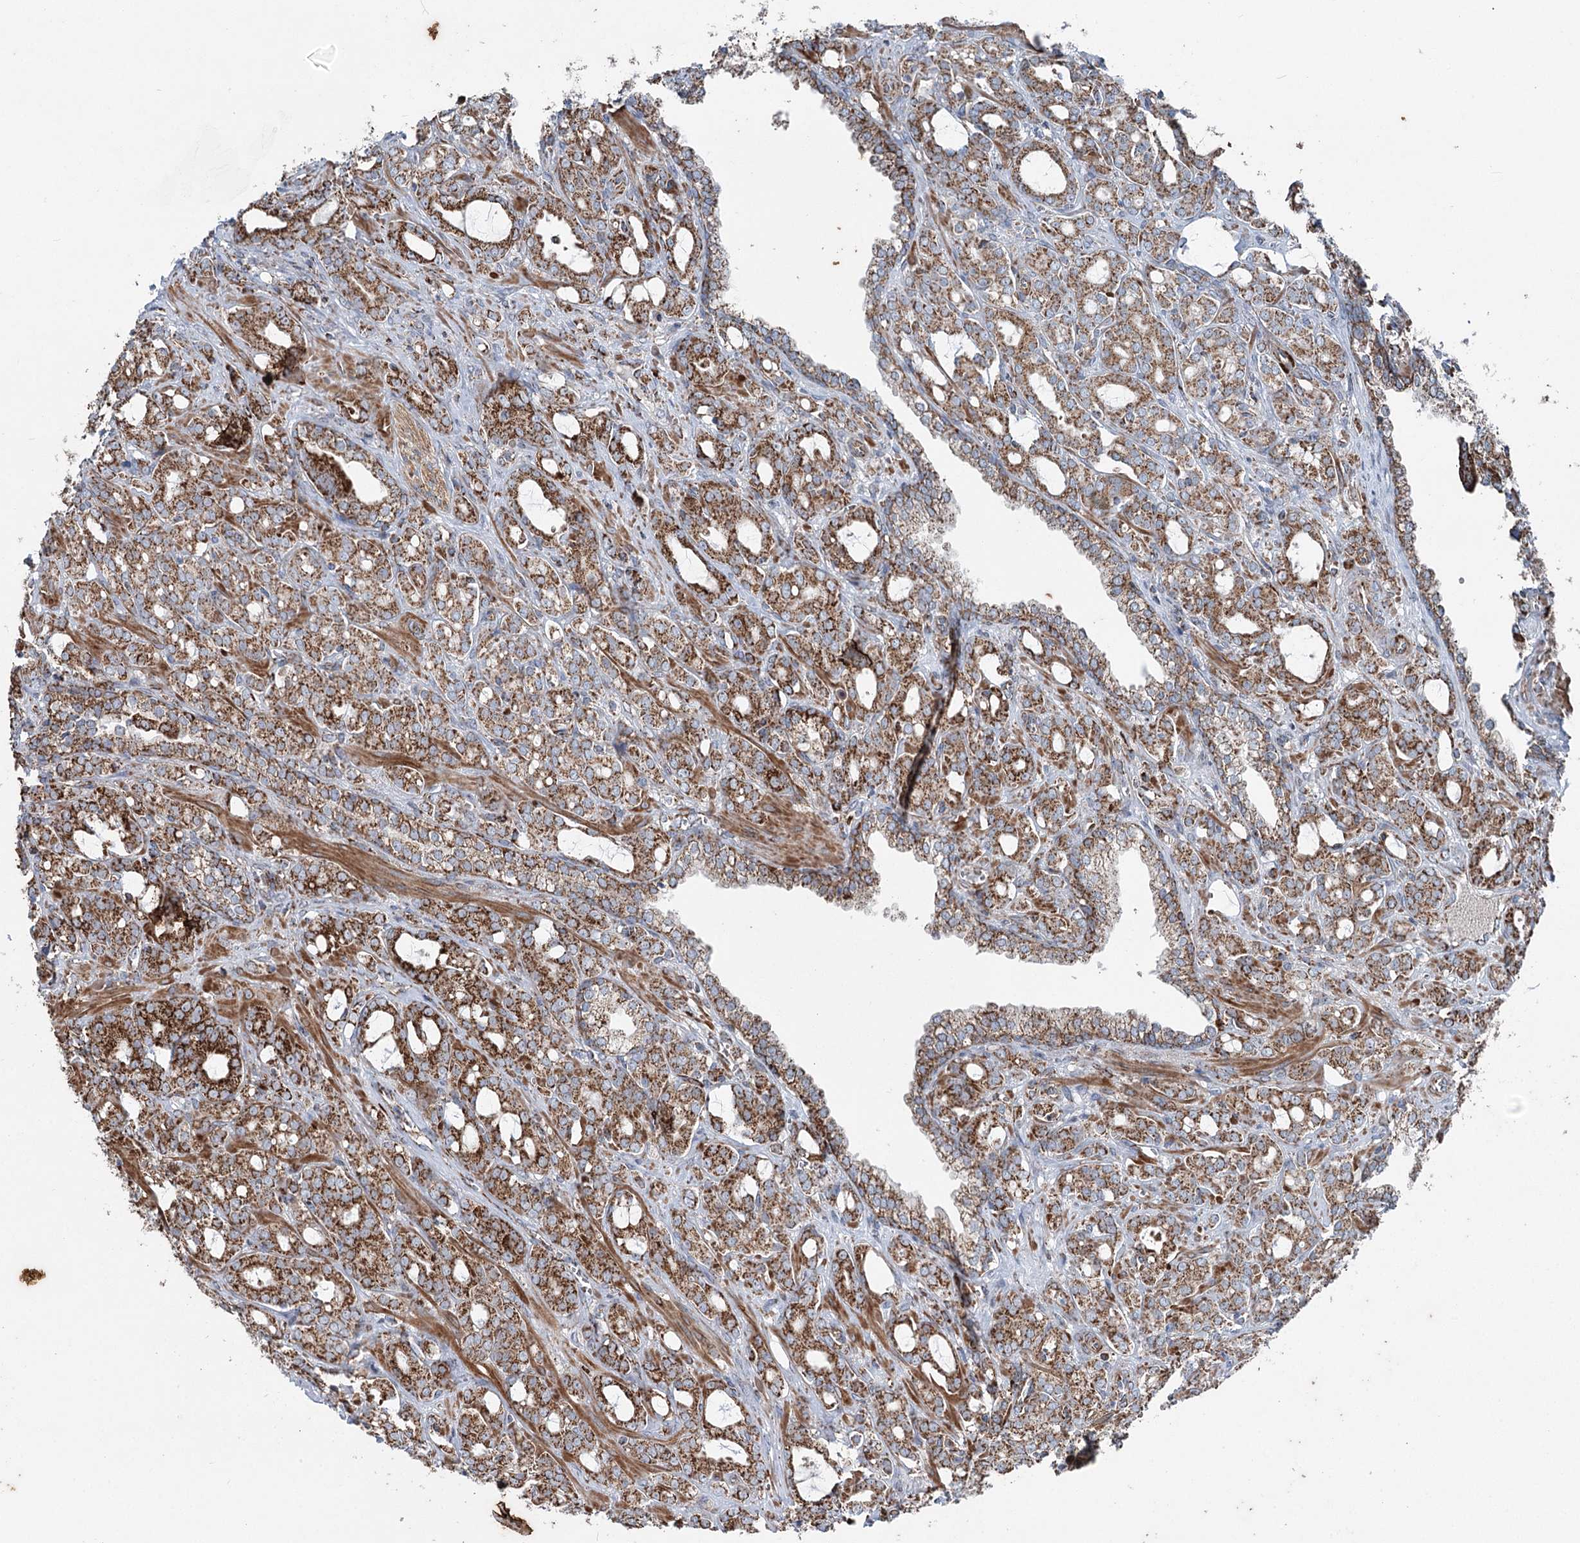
{"staining": {"intensity": "strong", "quantity": ">75%", "location": "cytoplasmic/membranous"}, "tissue": "prostate cancer", "cell_type": "Tumor cells", "image_type": "cancer", "snomed": [{"axis": "morphology", "description": "Adenocarcinoma, High grade"}, {"axis": "topography", "description": "Prostate"}], "caption": "Tumor cells show high levels of strong cytoplasmic/membranous expression in approximately >75% of cells in human high-grade adenocarcinoma (prostate). The staining is performed using DAB (3,3'-diaminobenzidine) brown chromogen to label protein expression. The nuclei are counter-stained blue using hematoxylin.", "gene": "UCN3", "patient": {"sex": "male", "age": 72}}